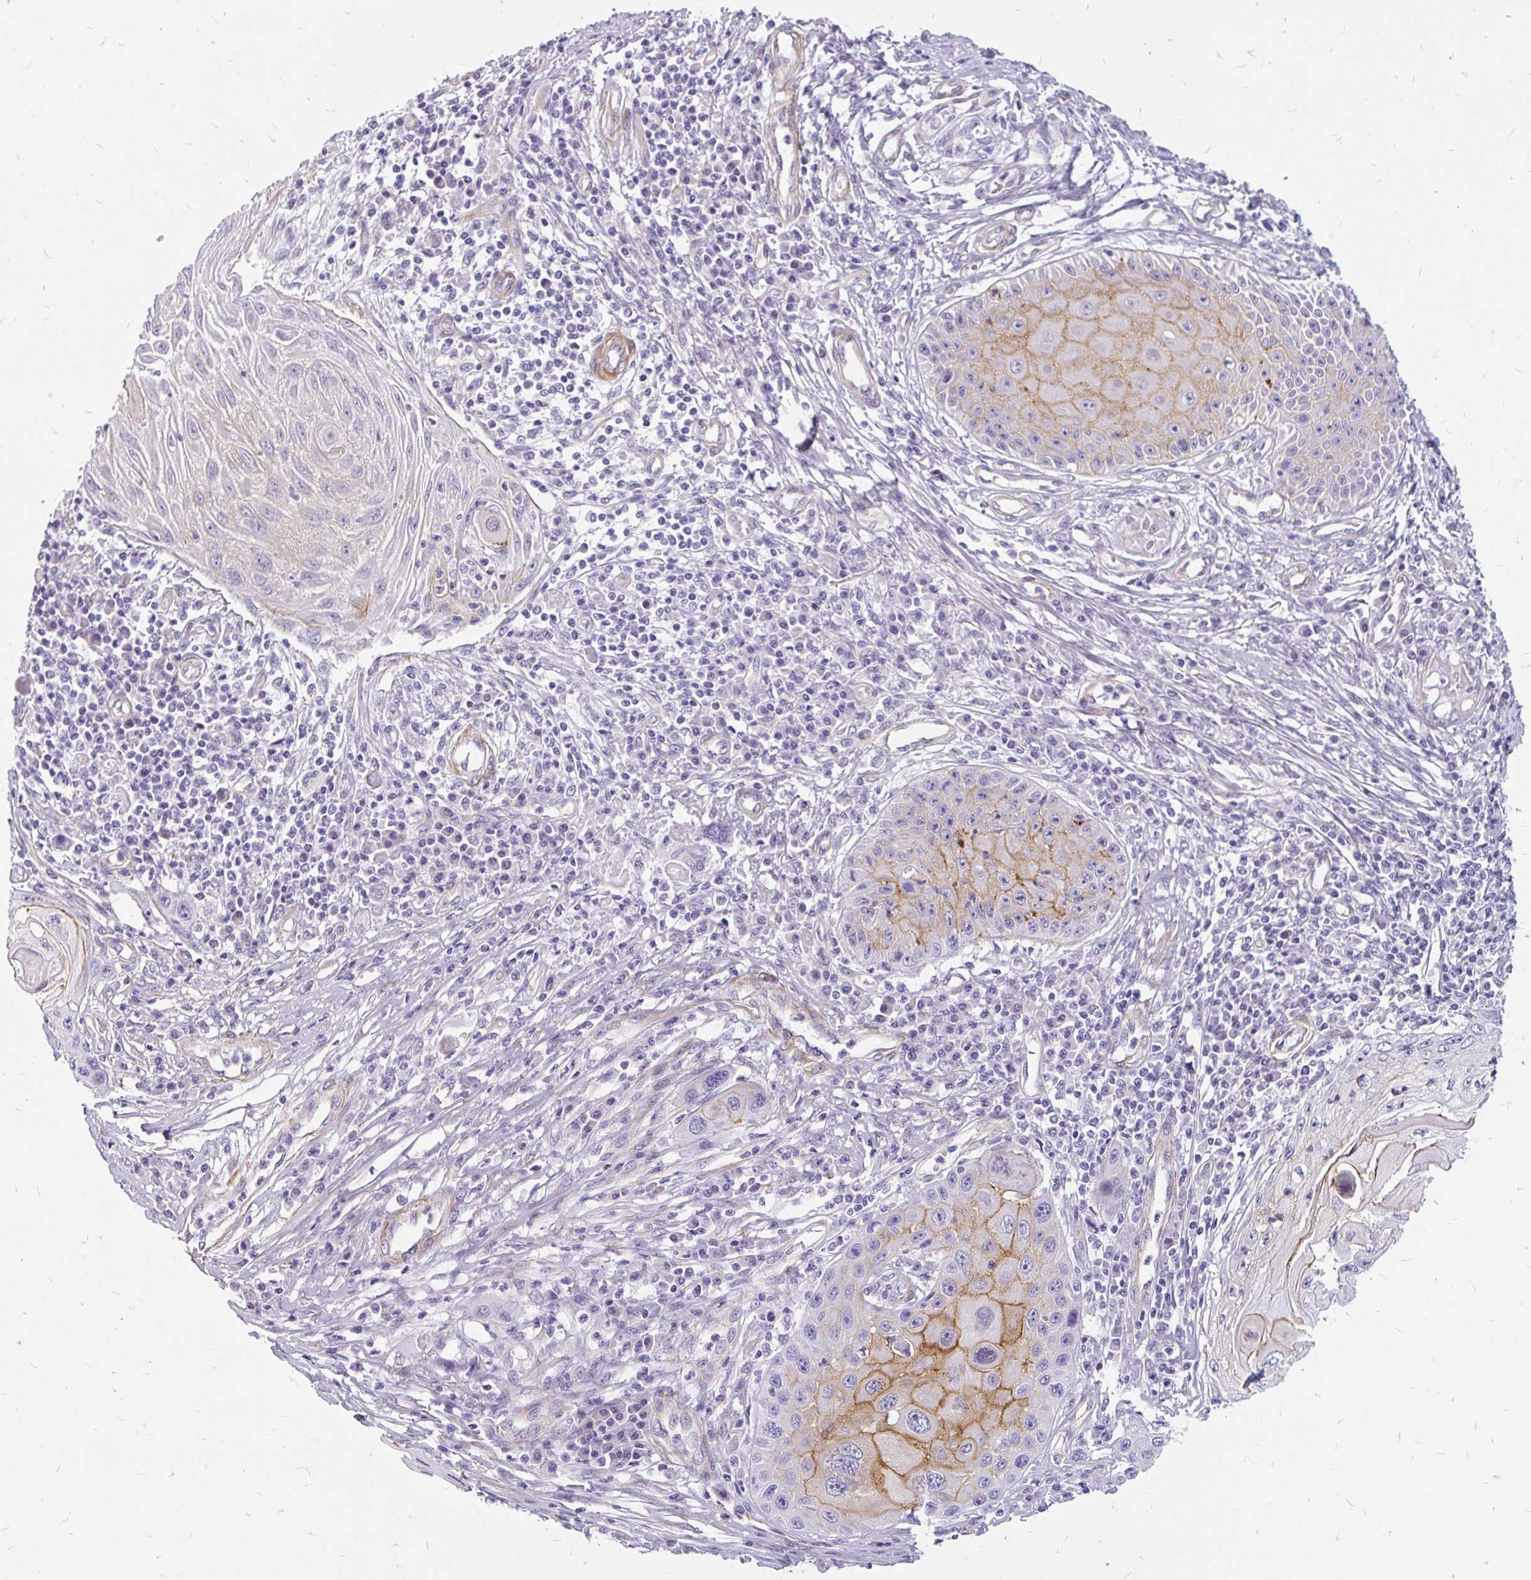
{"staining": {"intensity": "strong", "quantity": "25%-75%", "location": "cytoplasmic/membranous"}, "tissue": "skin cancer", "cell_type": "Tumor cells", "image_type": "cancer", "snomed": [{"axis": "morphology", "description": "Squamous cell carcinoma, NOS"}, {"axis": "topography", "description": "Skin"}, {"axis": "topography", "description": "Vulva"}], "caption": "Immunohistochemical staining of skin squamous cell carcinoma reveals high levels of strong cytoplasmic/membranous protein staining in approximately 25%-75% of tumor cells.", "gene": "FAM83C", "patient": {"sex": "female", "age": 44}}